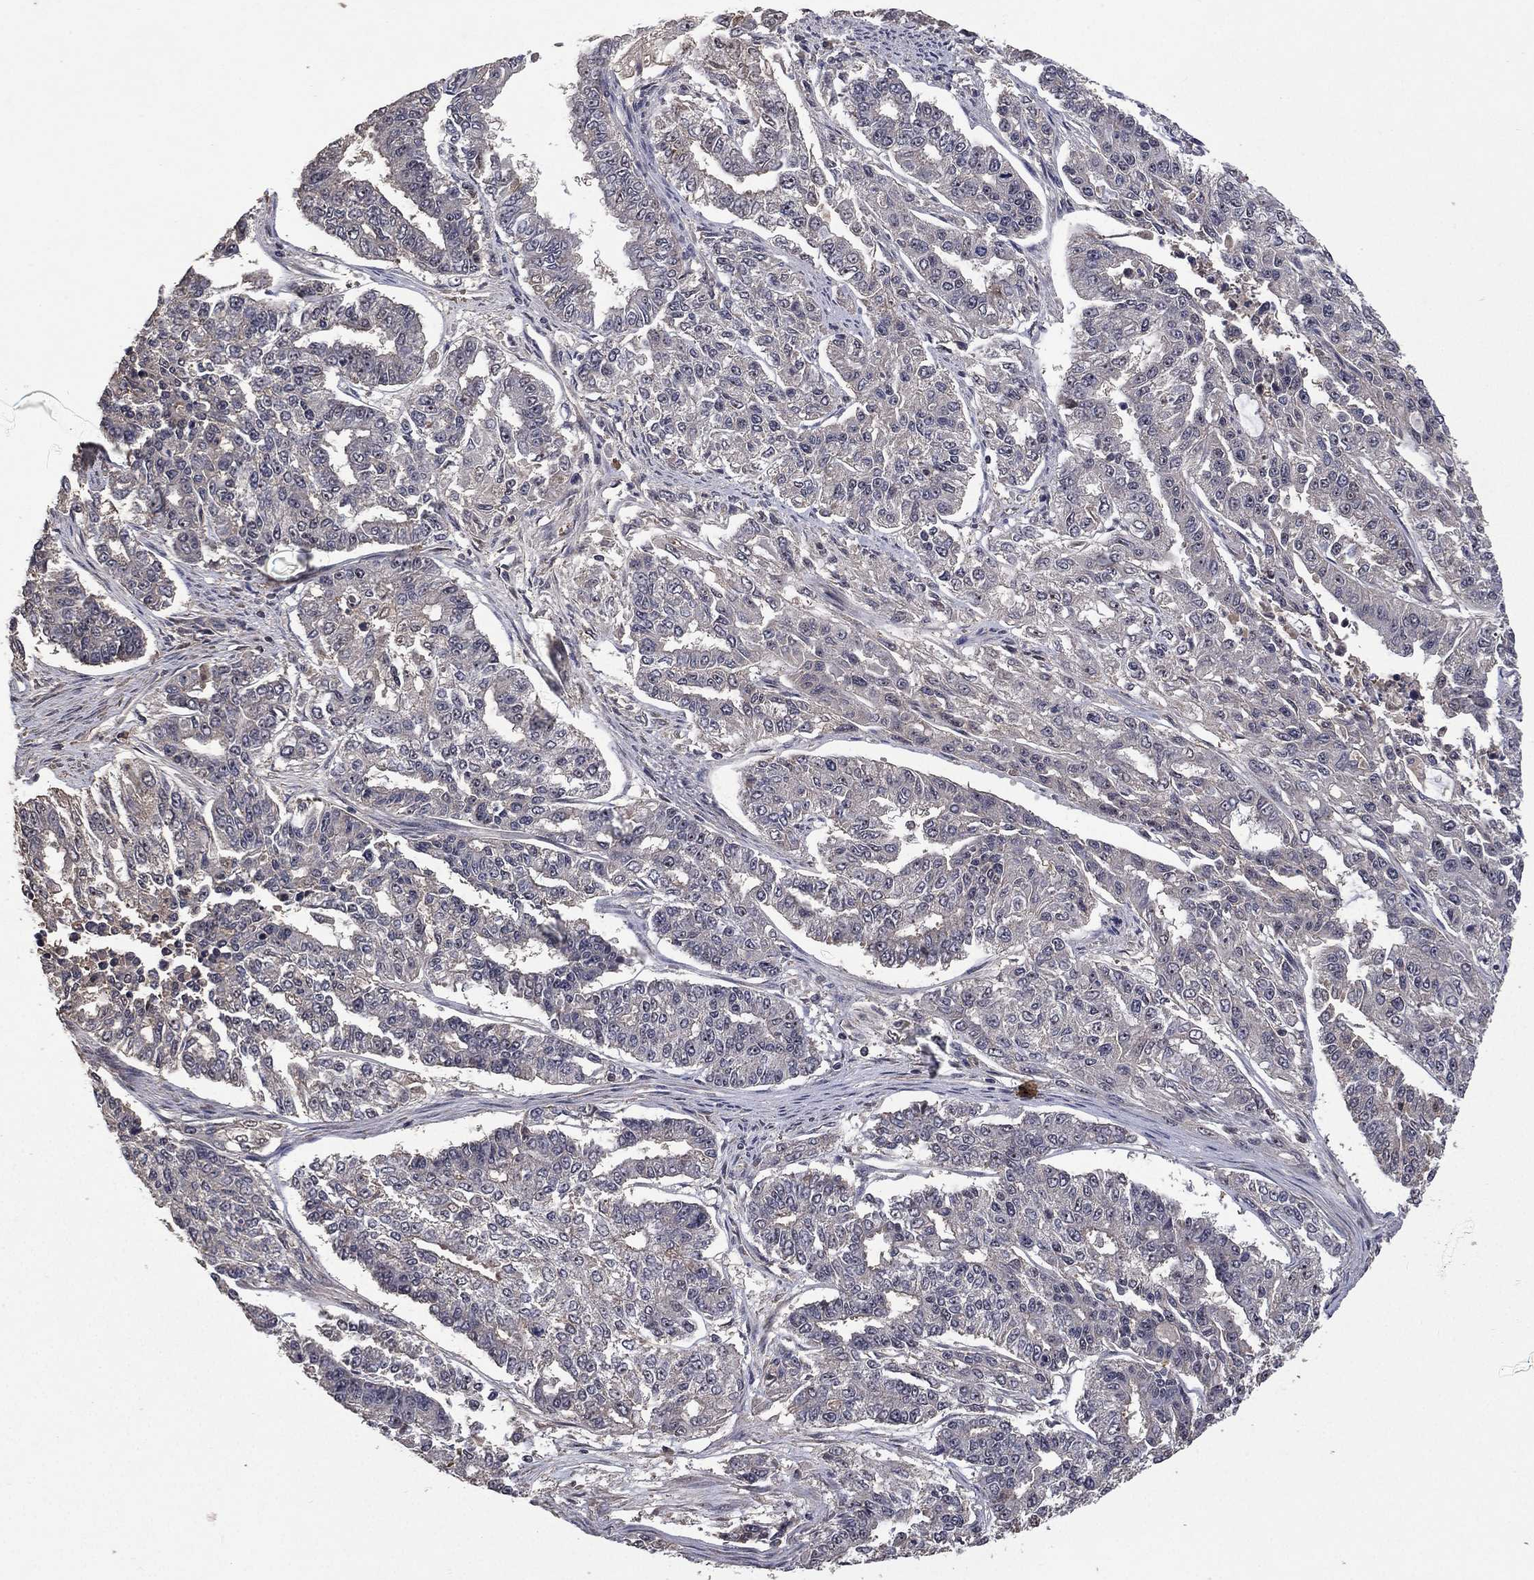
{"staining": {"intensity": "negative", "quantity": "none", "location": "none"}, "tissue": "endometrial cancer", "cell_type": "Tumor cells", "image_type": "cancer", "snomed": [{"axis": "morphology", "description": "Adenocarcinoma, NOS"}, {"axis": "topography", "description": "Uterus"}], "caption": "High magnification brightfield microscopy of endometrial cancer (adenocarcinoma) stained with DAB (brown) and counterstained with hematoxylin (blue): tumor cells show no significant expression. (Immunohistochemistry, brightfield microscopy, high magnification).", "gene": "NELFCD", "patient": {"sex": "female", "age": 59}}